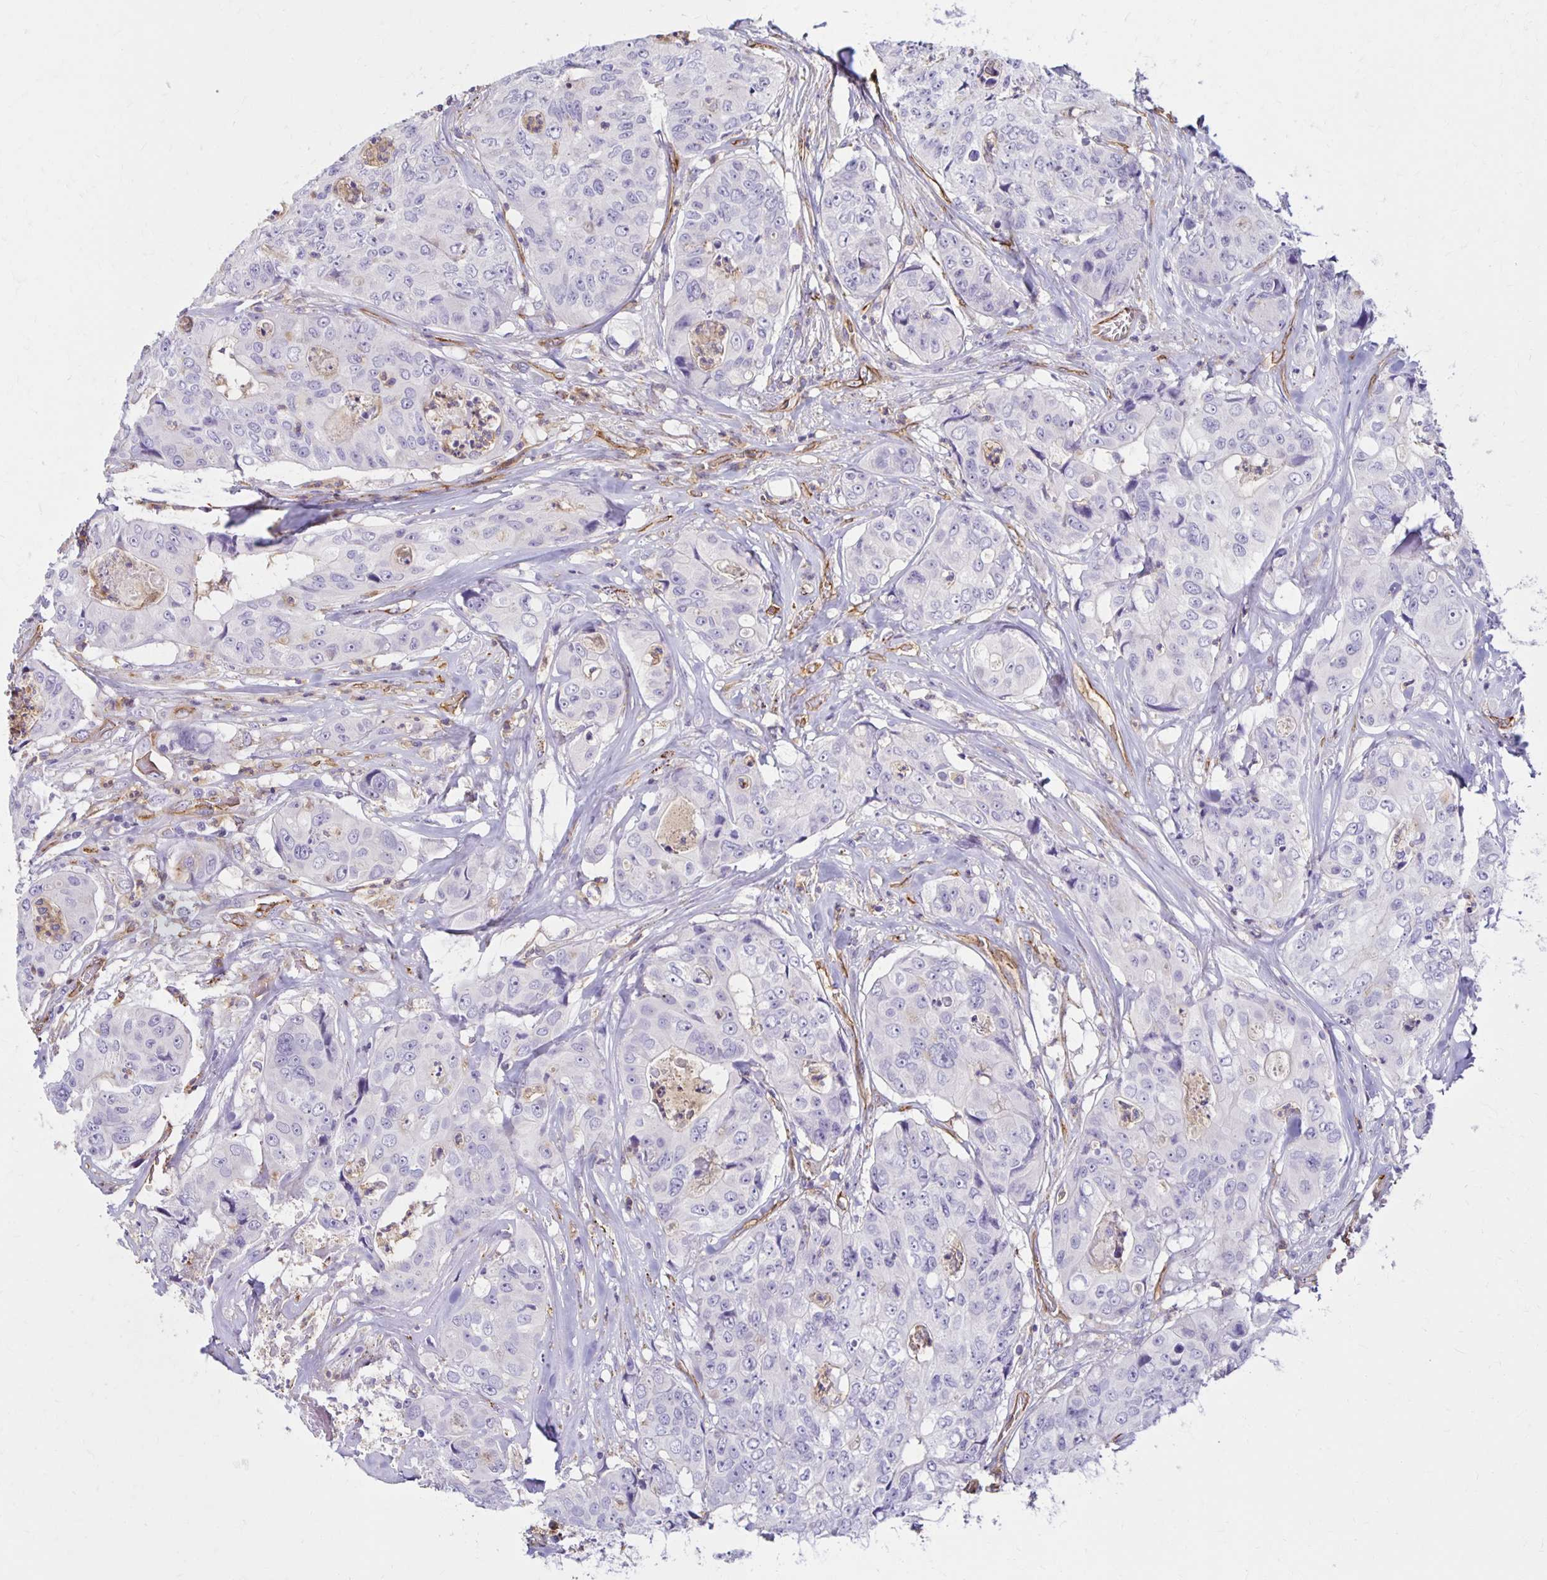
{"staining": {"intensity": "negative", "quantity": "none", "location": "none"}, "tissue": "colorectal cancer", "cell_type": "Tumor cells", "image_type": "cancer", "snomed": [{"axis": "morphology", "description": "Adenocarcinoma, NOS"}, {"axis": "topography", "description": "Rectum"}], "caption": "Adenocarcinoma (colorectal) was stained to show a protein in brown. There is no significant staining in tumor cells. The staining was performed using DAB to visualize the protein expression in brown, while the nuclei were stained in blue with hematoxylin (Magnification: 20x).", "gene": "TTYH1", "patient": {"sex": "female", "age": 62}}